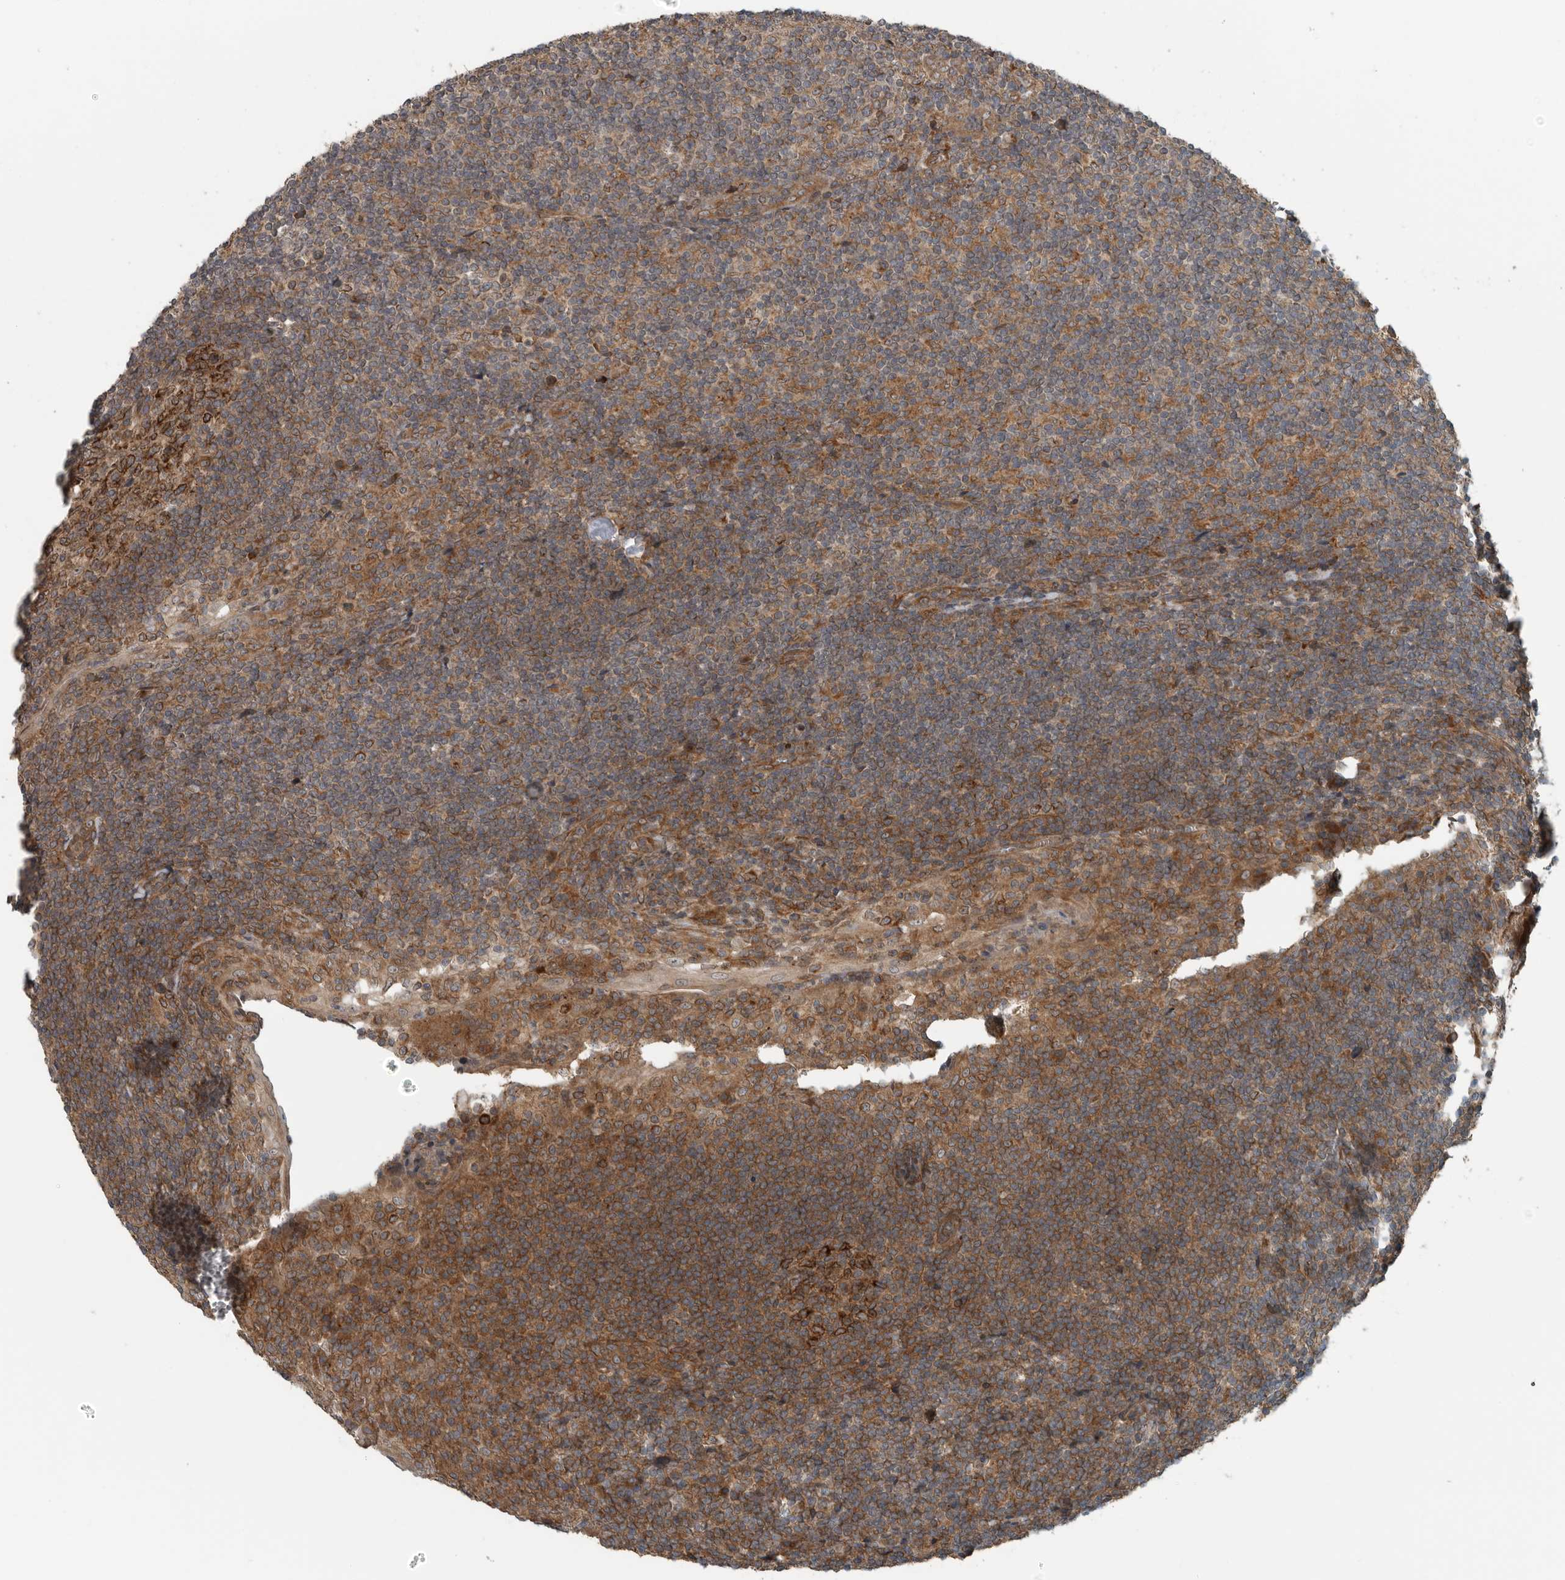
{"staining": {"intensity": "strong", "quantity": ">75%", "location": "cytoplasmic/membranous"}, "tissue": "tonsil", "cell_type": "Germinal center cells", "image_type": "normal", "snomed": [{"axis": "morphology", "description": "Normal tissue, NOS"}, {"axis": "topography", "description": "Tonsil"}], "caption": "An IHC histopathology image of unremarkable tissue is shown. Protein staining in brown labels strong cytoplasmic/membranous positivity in tonsil within germinal center cells.", "gene": "AMFR", "patient": {"sex": "male", "age": 37}}